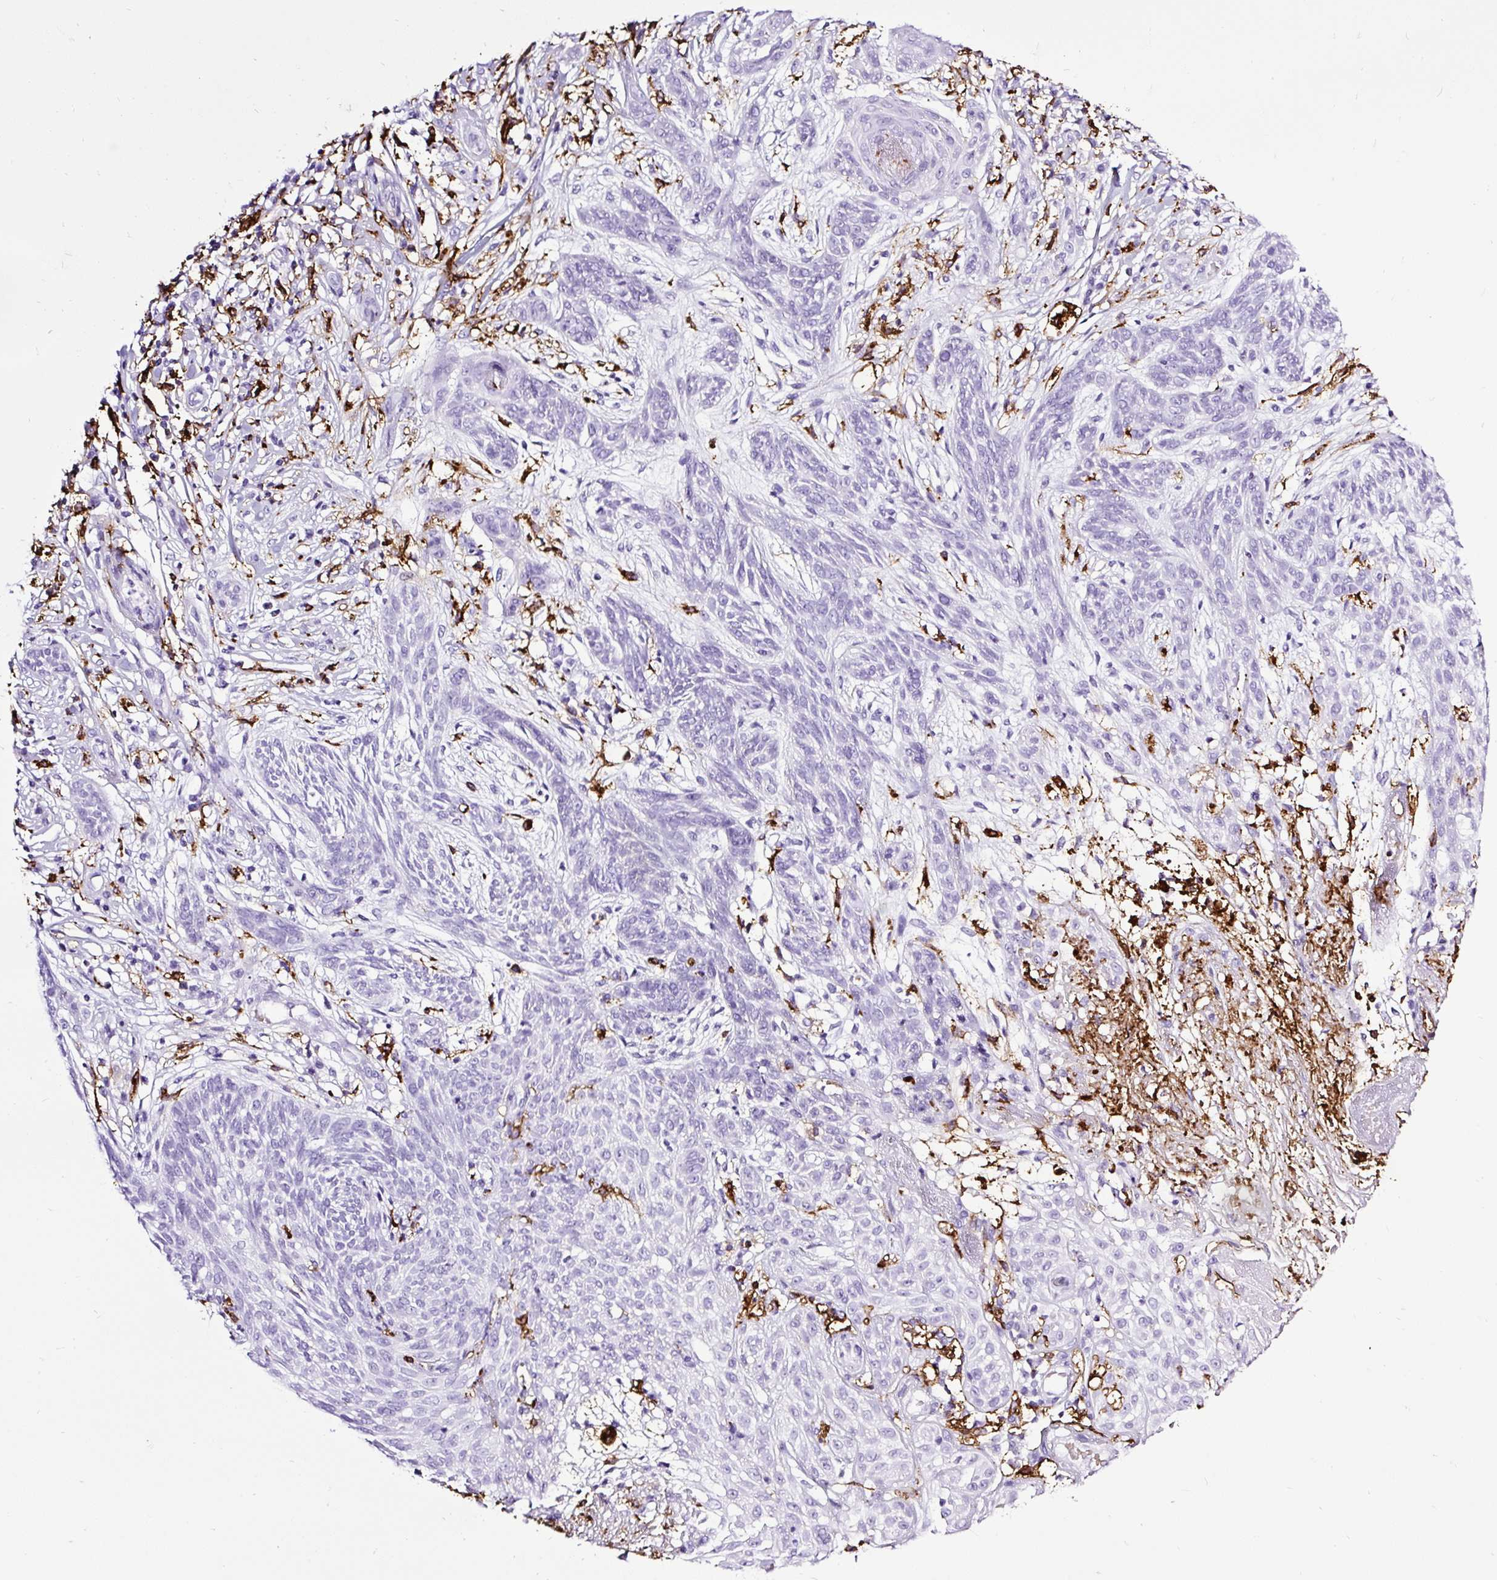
{"staining": {"intensity": "negative", "quantity": "none", "location": "none"}, "tissue": "skin cancer", "cell_type": "Tumor cells", "image_type": "cancer", "snomed": [{"axis": "morphology", "description": "Basal cell carcinoma"}, {"axis": "topography", "description": "Skin"}, {"axis": "topography", "description": "Skin, foot"}], "caption": "A micrograph of skin basal cell carcinoma stained for a protein exhibits no brown staining in tumor cells.", "gene": "HLA-DRA", "patient": {"sex": "female", "age": 86}}